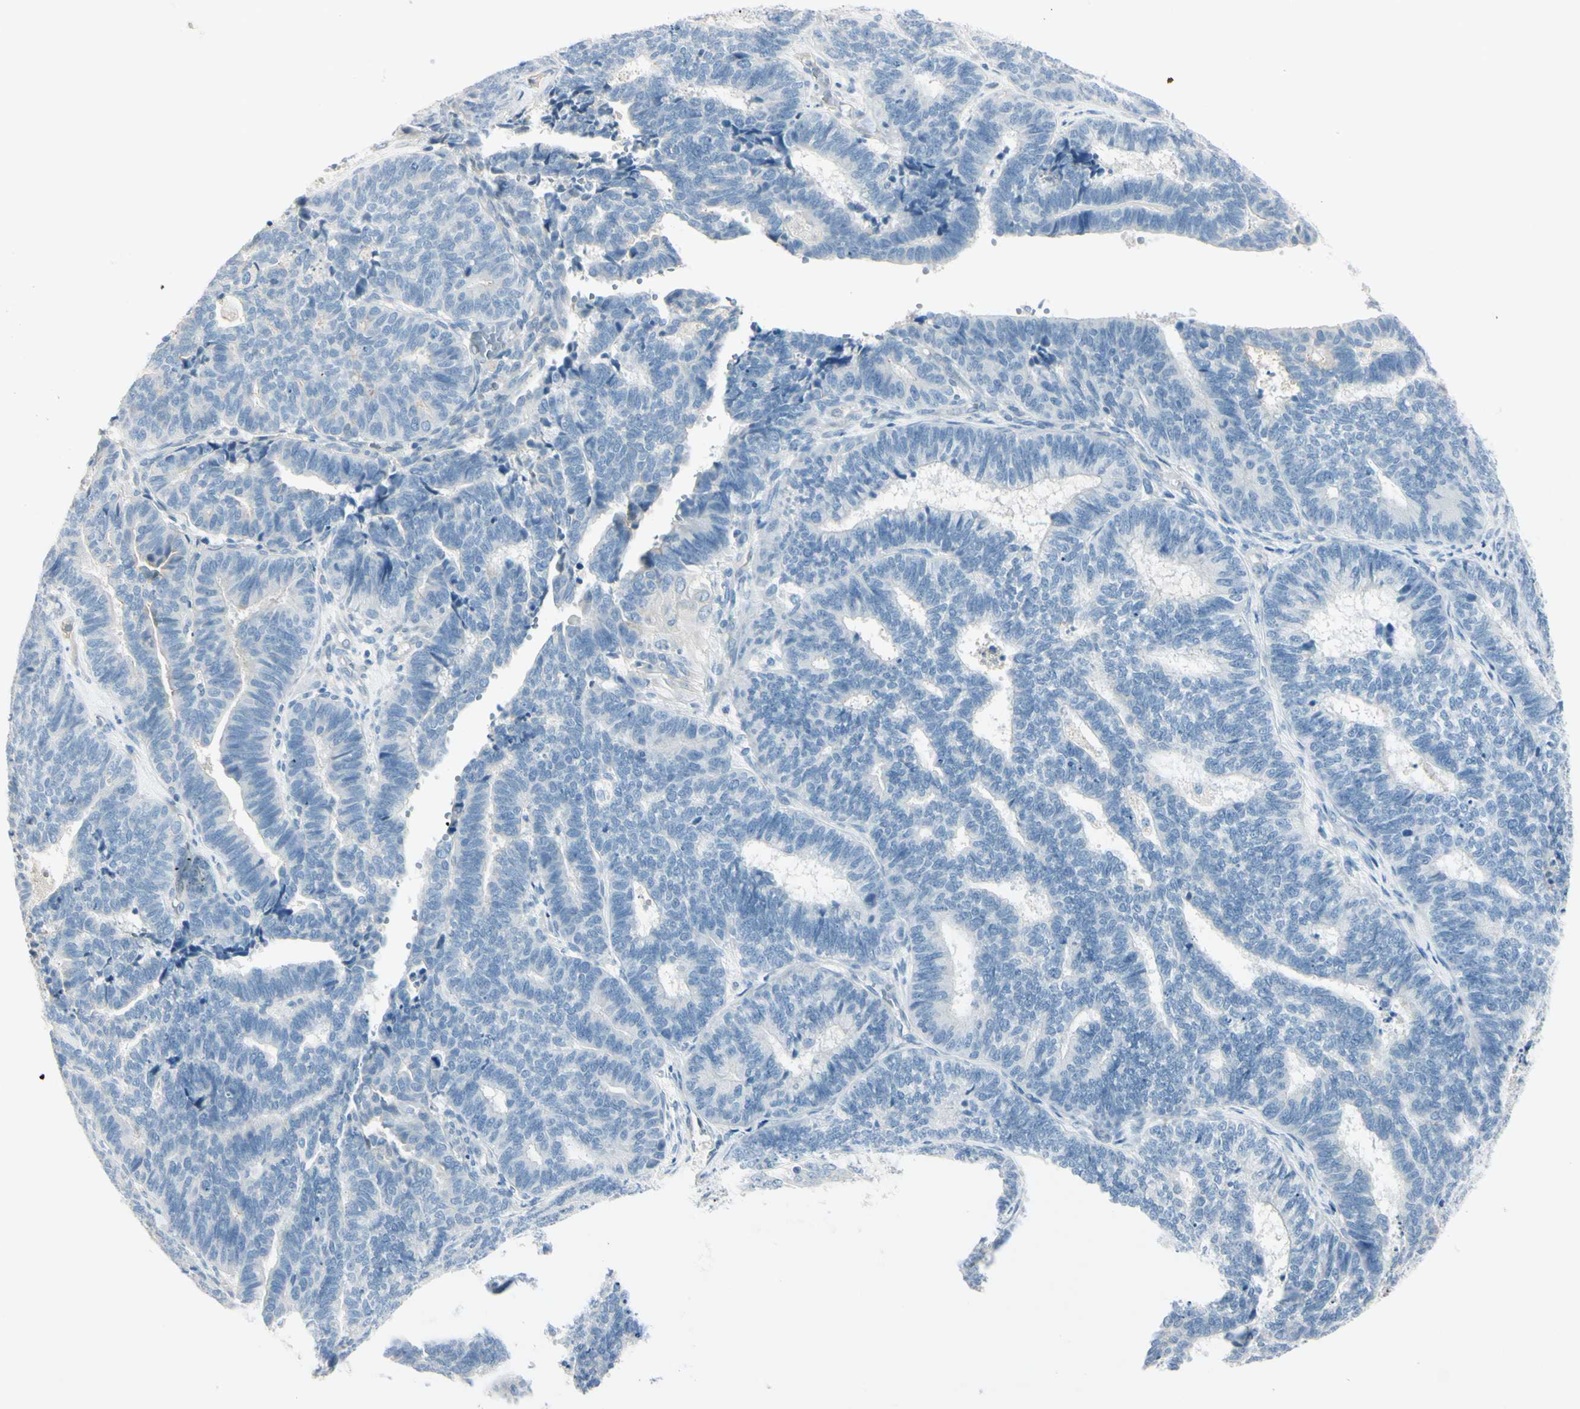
{"staining": {"intensity": "negative", "quantity": "none", "location": "none"}, "tissue": "endometrial cancer", "cell_type": "Tumor cells", "image_type": "cancer", "snomed": [{"axis": "morphology", "description": "Adenocarcinoma, NOS"}, {"axis": "topography", "description": "Endometrium"}], "caption": "Tumor cells are negative for protein expression in human adenocarcinoma (endometrial).", "gene": "ASB9", "patient": {"sex": "female", "age": 70}}